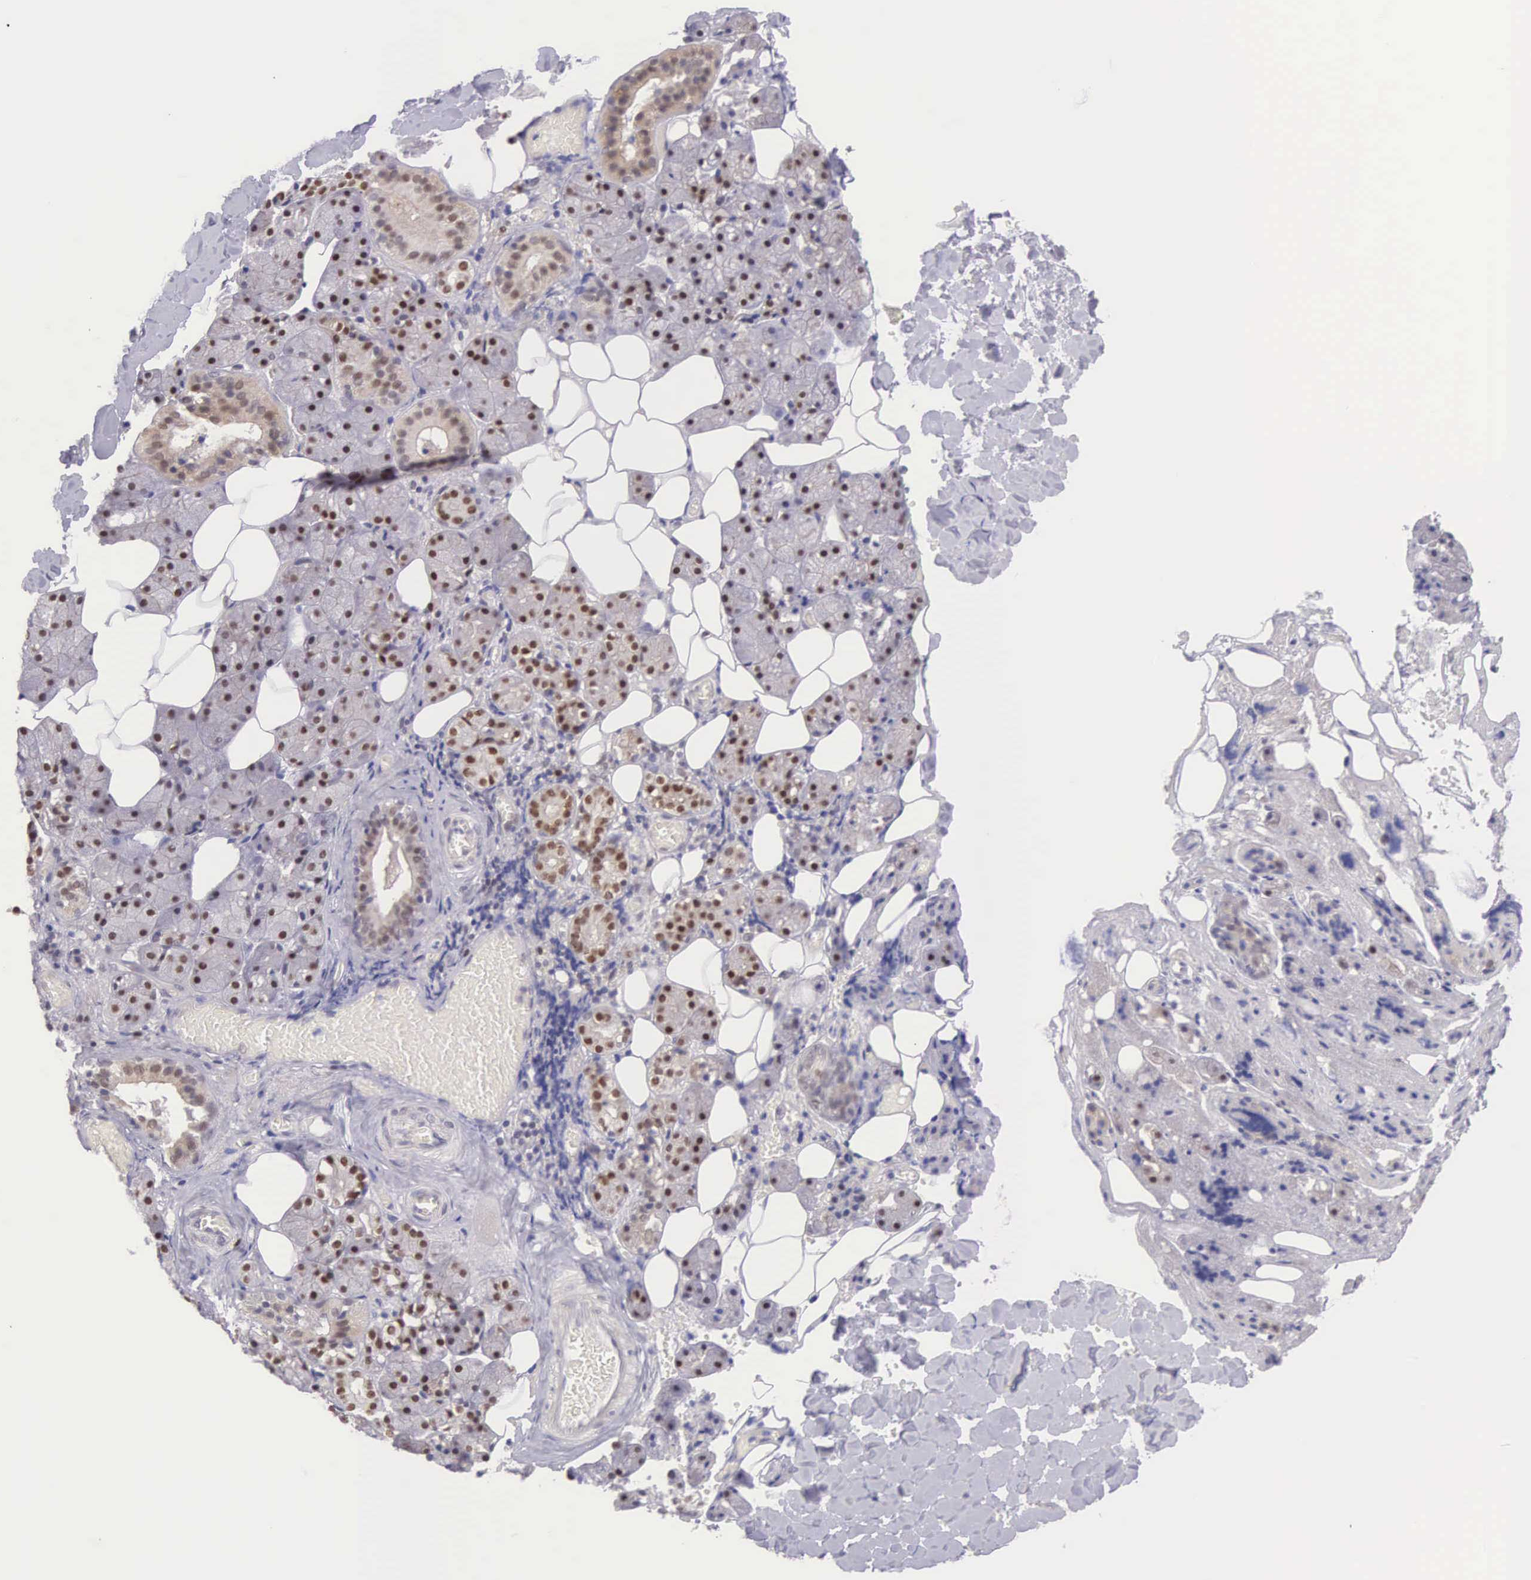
{"staining": {"intensity": "strong", "quantity": ">75%", "location": "nuclear"}, "tissue": "salivary gland", "cell_type": "Glandular cells", "image_type": "normal", "snomed": [{"axis": "morphology", "description": "Normal tissue, NOS"}, {"axis": "topography", "description": "Salivary gland"}], "caption": "This image displays immunohistochemistry staining of benign salivary gland, with high strong nuclear positivity in about >75% of glandular cells.", "gene": "CCDC117", "patient": {"sex": "female", "age": 55}}